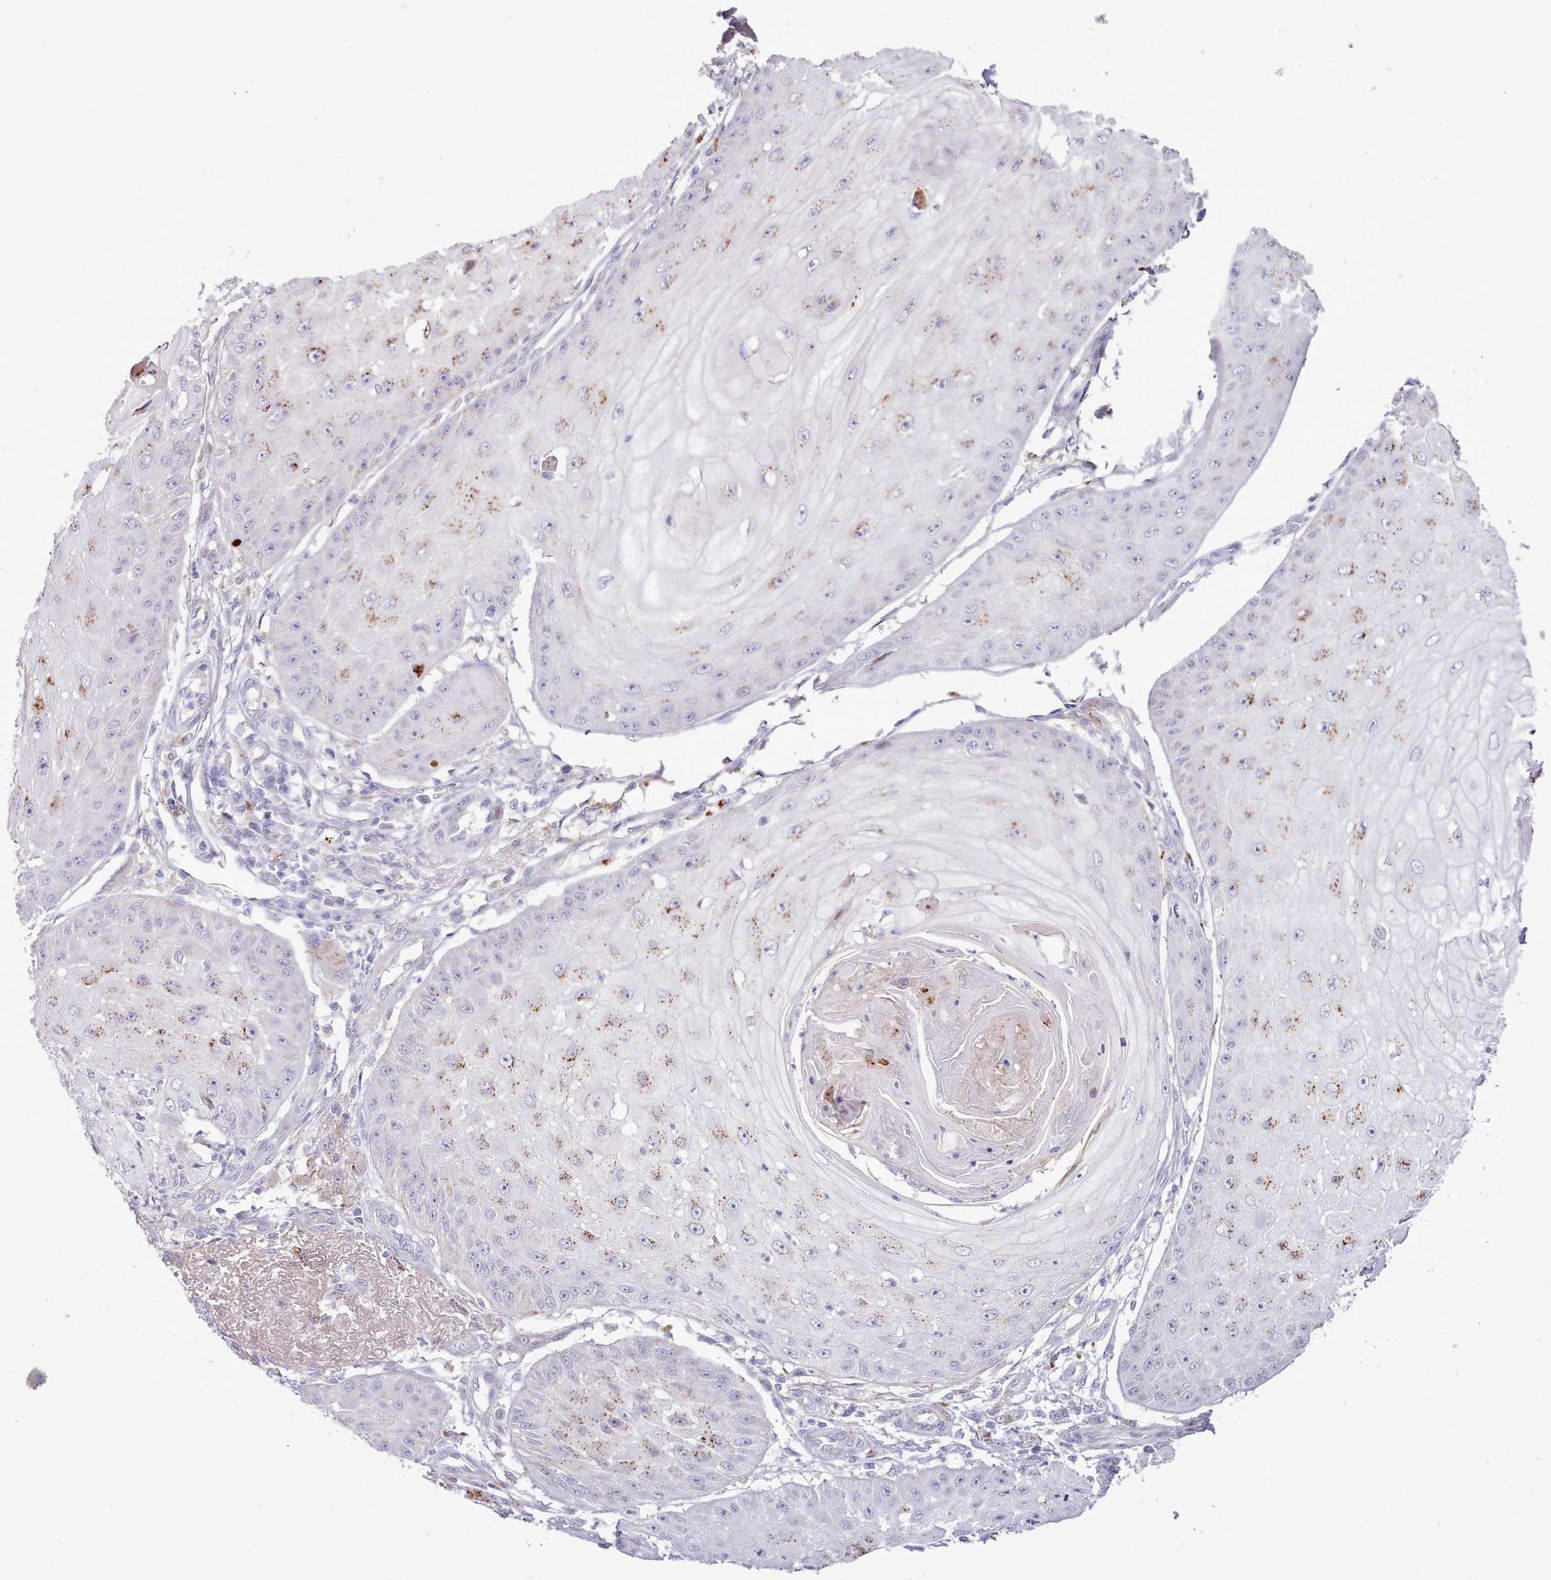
{"staining": {"intensity": "moderate", "quantity": "25%-75%", "location": "cytoplasmic/membranous"}, "tissue": "skin cancer", "cell_type": "Tumor cells", "image_type": "cancer", "snomed": [{"axis": "morphology", "description": "Squamous cell carcinoma, NOS"}, {"axis": "topography", "description": "Skin"}], "caption": "Moderate cytoplasmic/membranous protein staining is identified in about 25%-75% of tumor cells in squamous cell carcinoma (skin). Using DAB (brown) and hematoxylin (blue) stains, captured at high magnification using brightfield microscopy.", "gene": "SRD5A1", "patient": {"sex": "male", "age": 70}}